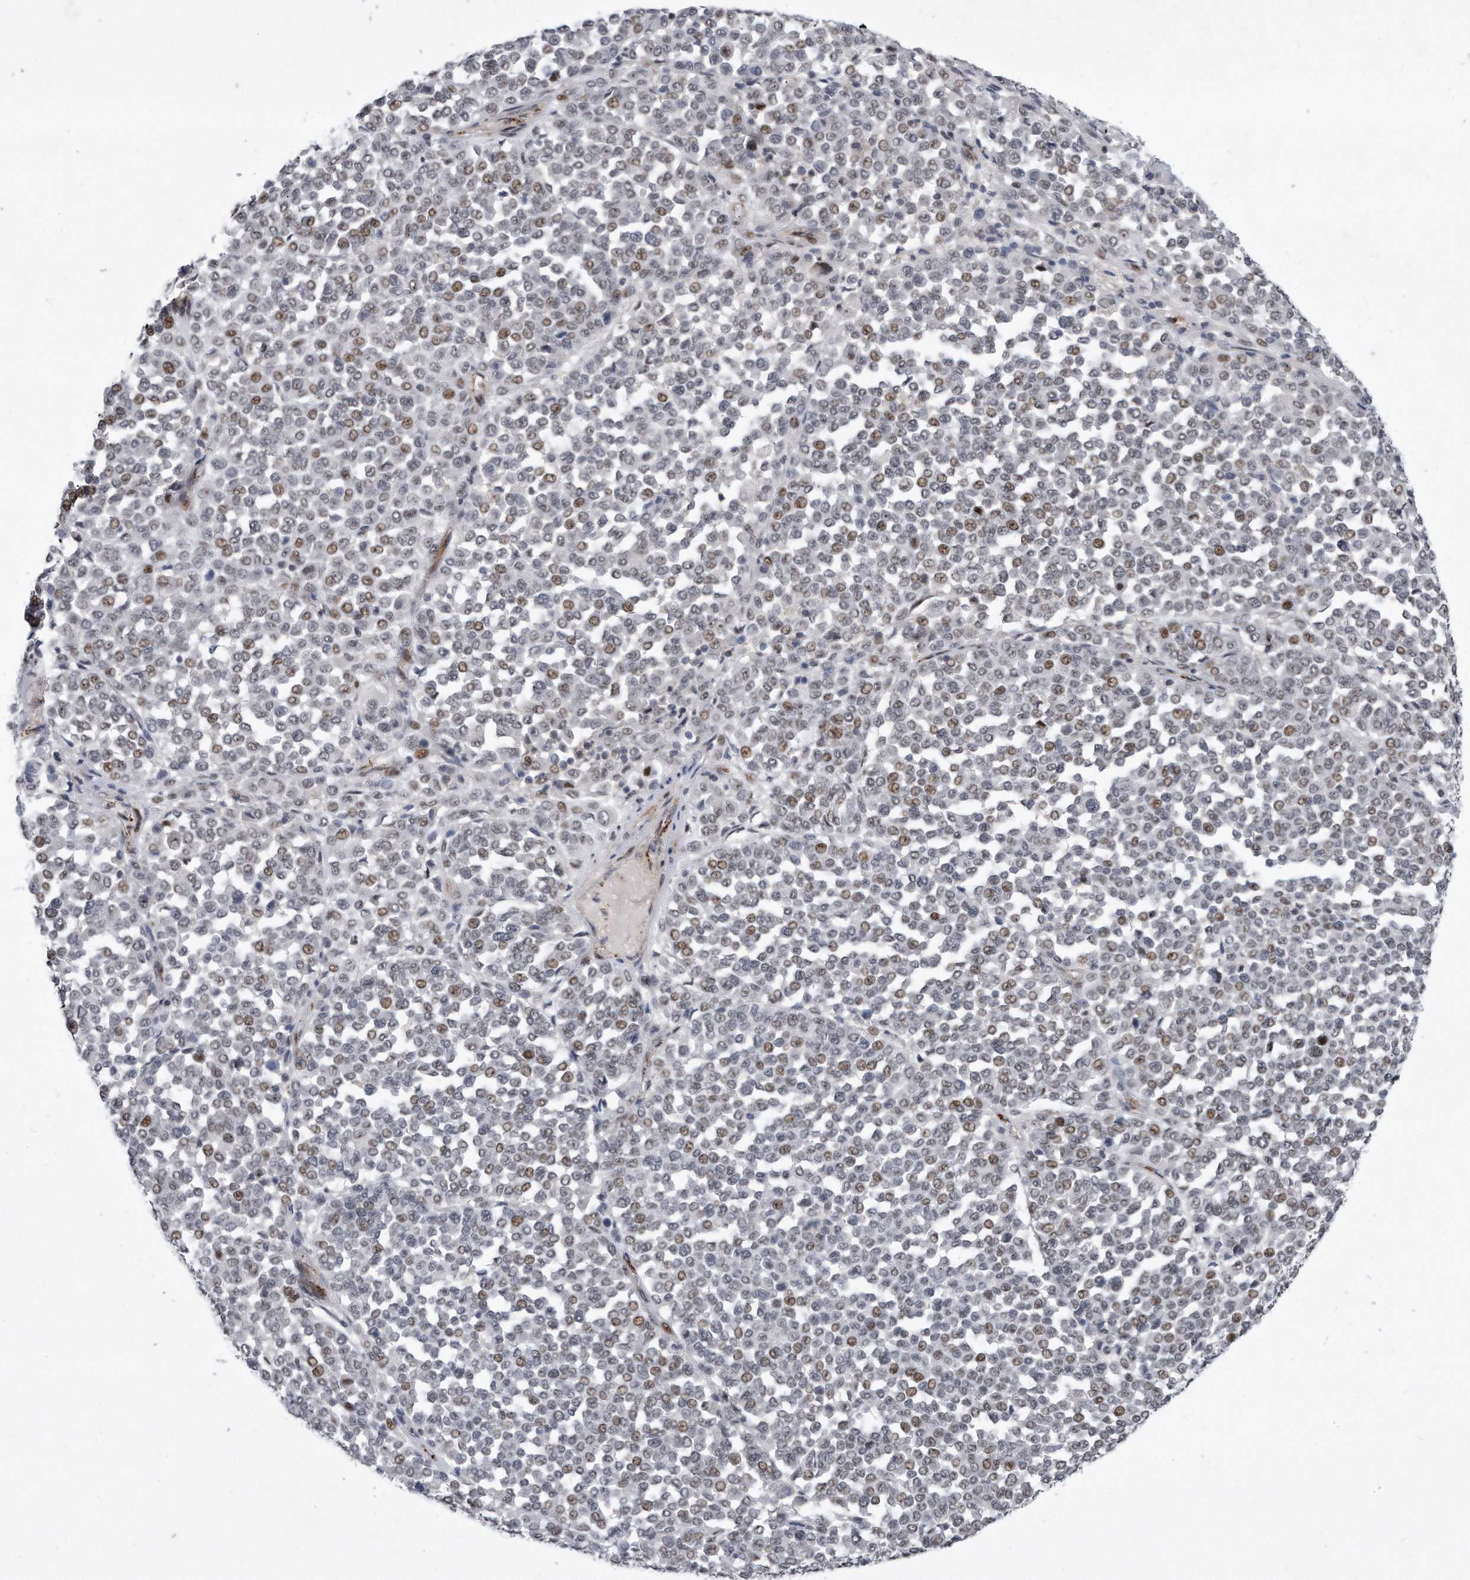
{"staining": {"intensity": "weak", "quantity": "<25%", "location": "nuclear"}, "tissue": "melanoma", "cell_type": "Tumor cells", "image_type": "cancer", "snomed": [{"axis": "morphology", "description": "Malignant melanoma, Metastatic site"}, {"axis": "topography", "description": "Pancreas"}], "caption": "A micrograph of malignant melanoma (metastatic site) stained for a protein reveals no brown staining in tumor cells.", "gene": "PGBD2", "patient": {"sex": "female", "age": 30}}